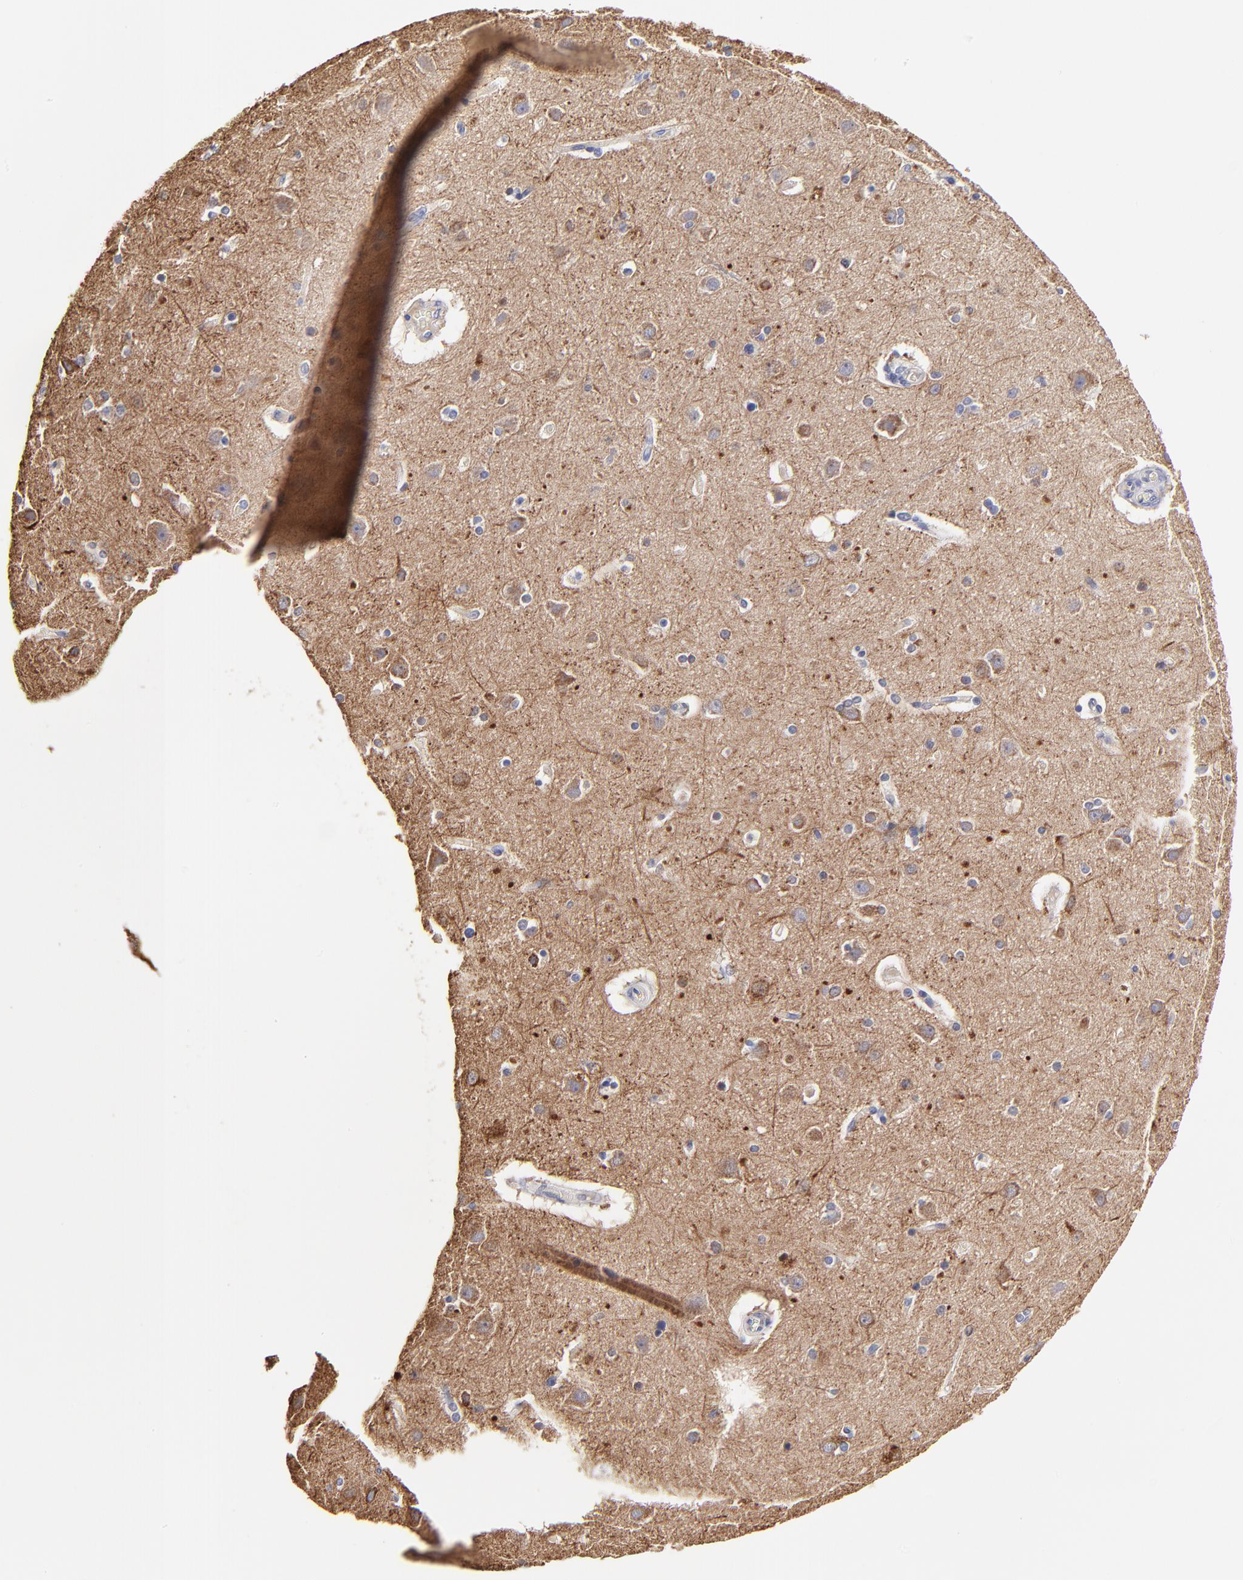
{"staining": {"intensity": "negative", "quantity": "none", "location": "none"}, "tissue": "cerebral cortex", "cell_type": "Endothelial cells", "image_type": "normal", "snomed": [{"axis": "morphology", "description": "Normal tissue, NOS"}, {"axis": "topography", "description": "Cerebral cortex"}], "caption": "Endothelial cells are negative for protein expression in unremarkable human cerebral cortex. (DAB (3,3'-diaminobenzidine) IHC with hematoxylin counter stain).", "gene": "BTG2", "patient": {"sex": "female", "age": 54}}